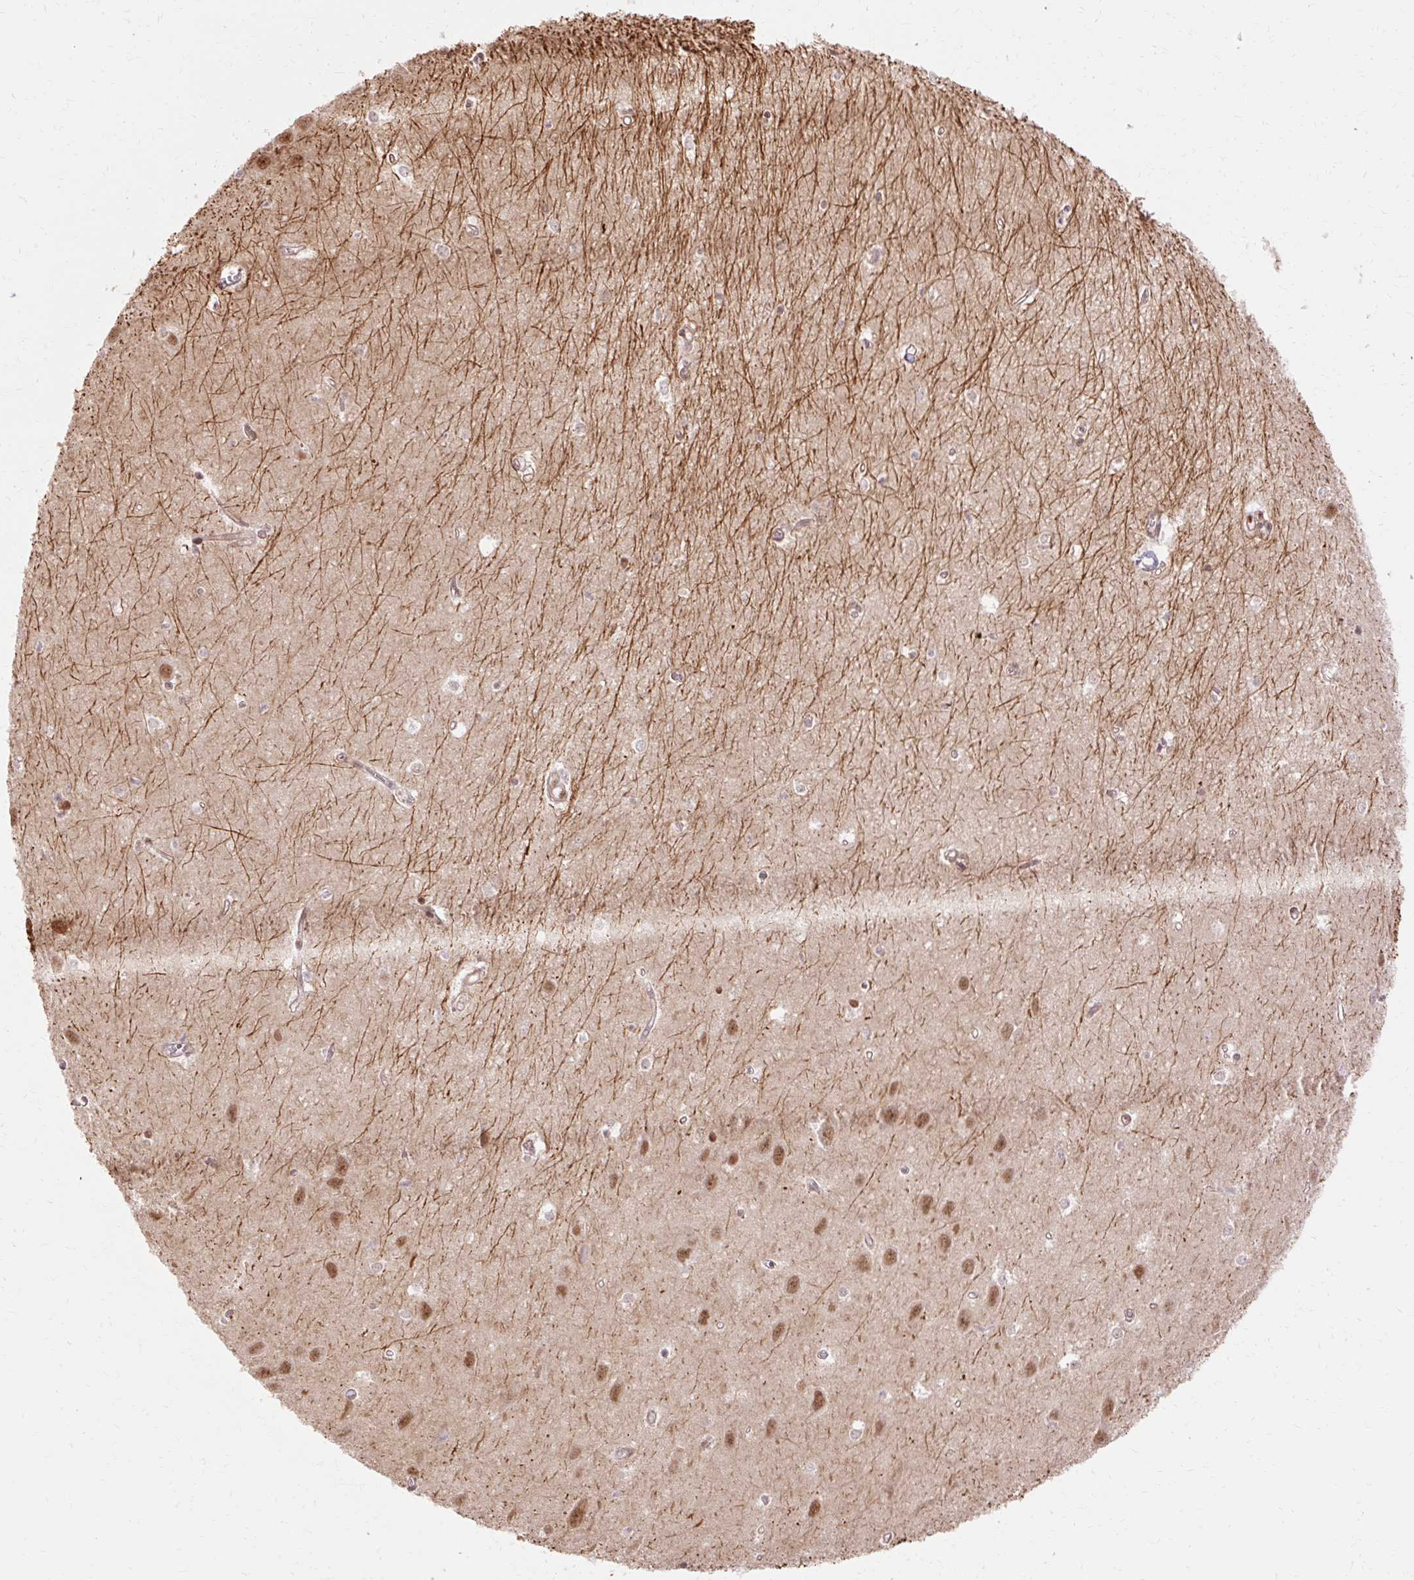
{"staining": {"intensity": "strong", "quantity": "<25%", "location": "nuclear"}, "tissue": "hippocampus", "cell_type": "Glial cells", "image_type": "normal", "snomed": [{"axis": "morphology", "description": "Normal tissue, NOS"}, {"axis": "topography", "description": "Hippocampus"}], "caption": "Approximately <25% of glial cells in unremarkable human hippocampus exhibit strong nuclear protein staining as visualized by brown immunohistochemical staining.", "gene": "MECOM", "patient": {"sex": "female", "age": 64}}